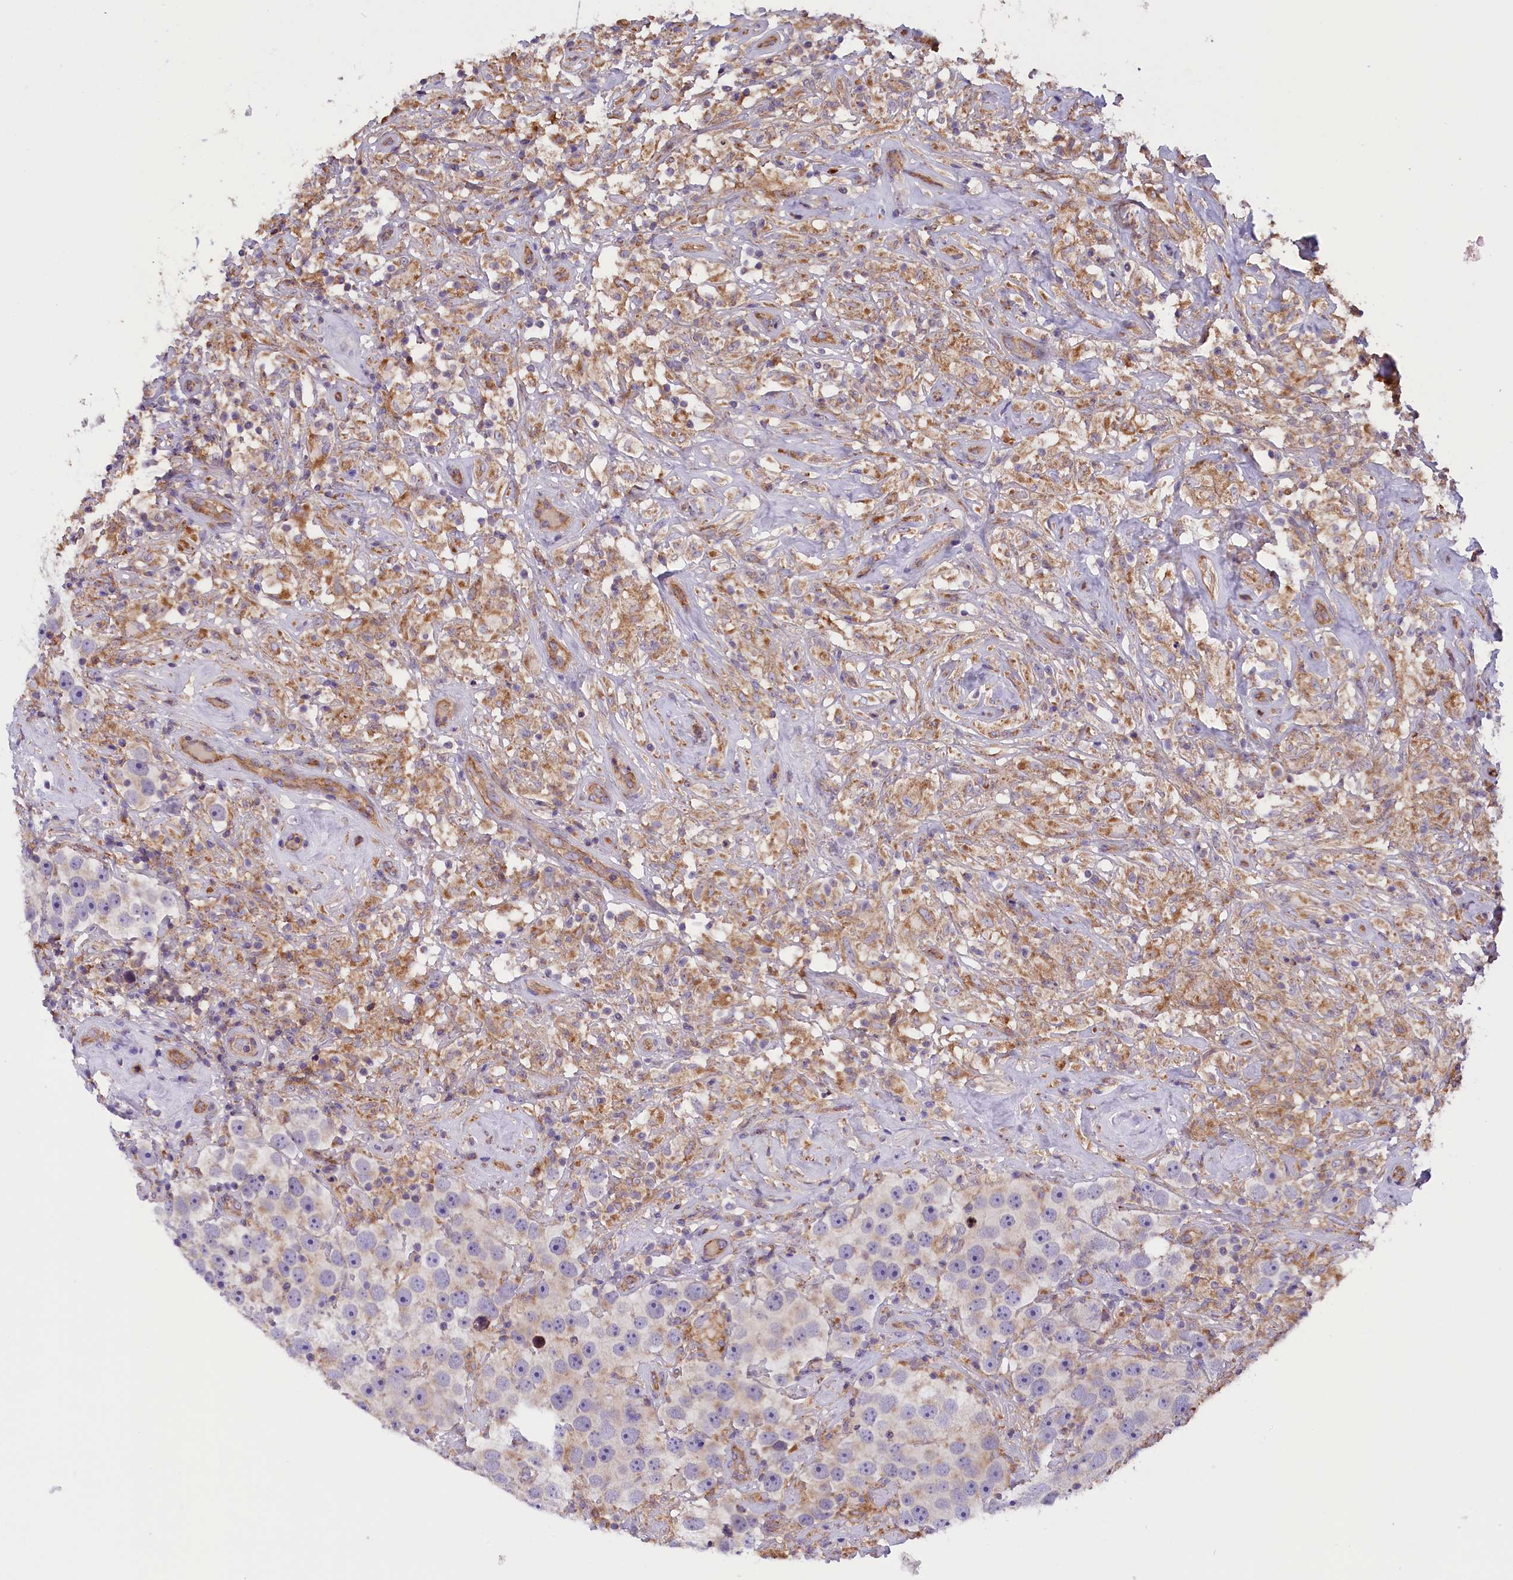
{"staining": {"intensity": "negative", "quantity": "none", "location": "none"}, "tissue": "testis cancer", "cell_type": "Tumor cells", "image_type": "cancer", "snomed": [{"axis": "morphology", "description": "Seminoma, NOS"}, {"axis": "topography", "description": "Testis"}], "caption": "Protein analysis of testis cancer (seminoma) reveals no significant expression in tumor cells. The staining was performed using DAB (3,3'-diaminobenzidine) to visualize the protein expression in brown, while the nuclei were stained in blue with hematoxylin (Magnification: 20x).", "gene": "DNAJB9", "patient": {"sex": "male", "age": 49}}